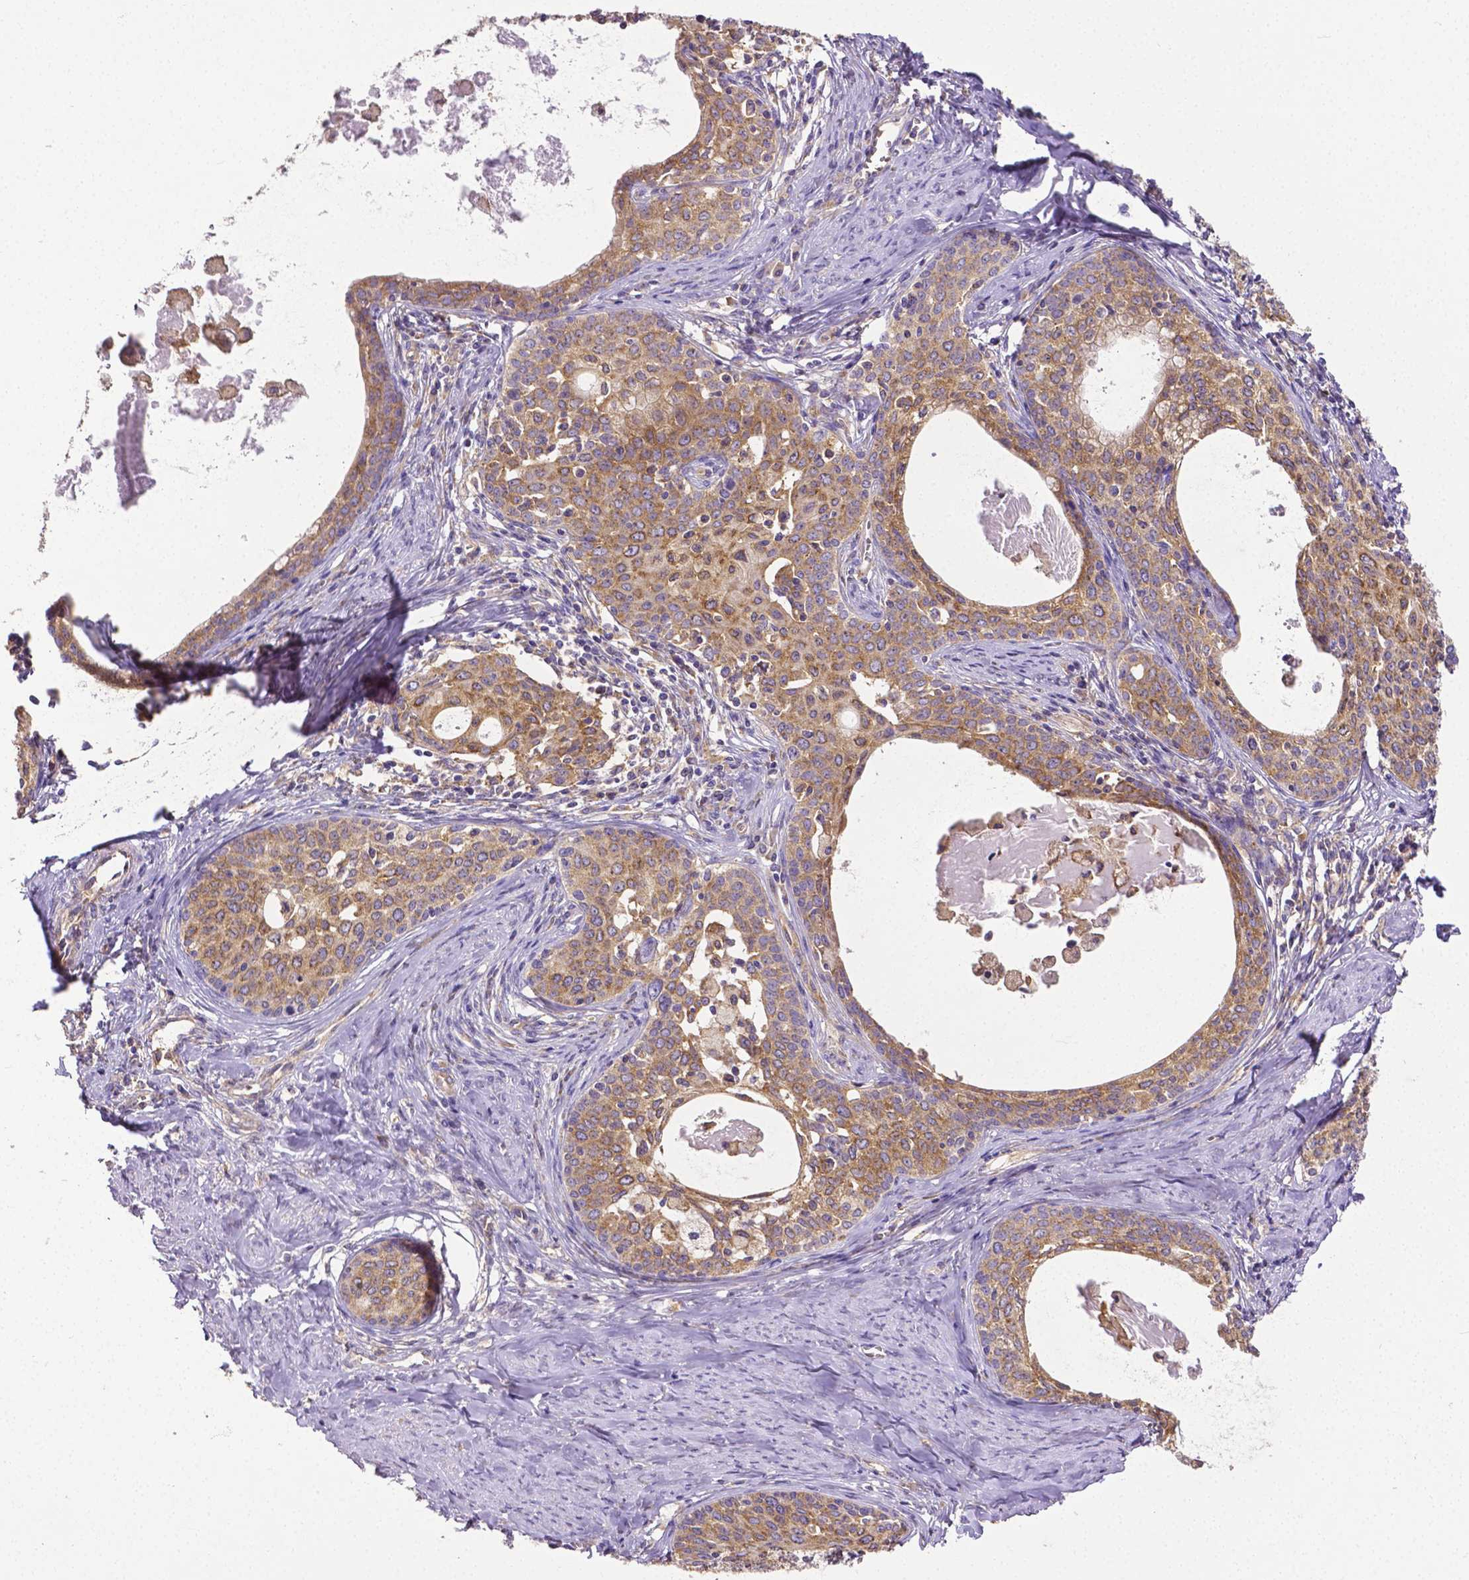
{"staining": {"intensity": "moderate", "quantity": ">75%", "location": "cytoplasmic/membranous"}, "tissue": "cervical cancer", "cell_type": "Tumor cells", "image_type": "cancer", "snomed": [{"axis": "morphology", "description": "Squamous cell carcinoma, NOS"}, {"axis": "morphology", "description": "Adenocarcinoma, NOS"}, {"axis": "topography", "description": "Cervix"}], "caption": "Squamous cell carcinoma (cervical) stained for a protein (brown) displays moderate cytoplasmic/membranous positive staining in about >75% of tumor cells.", "gene": "DICER1", "patient": {"sex": "female", "age": 52}}